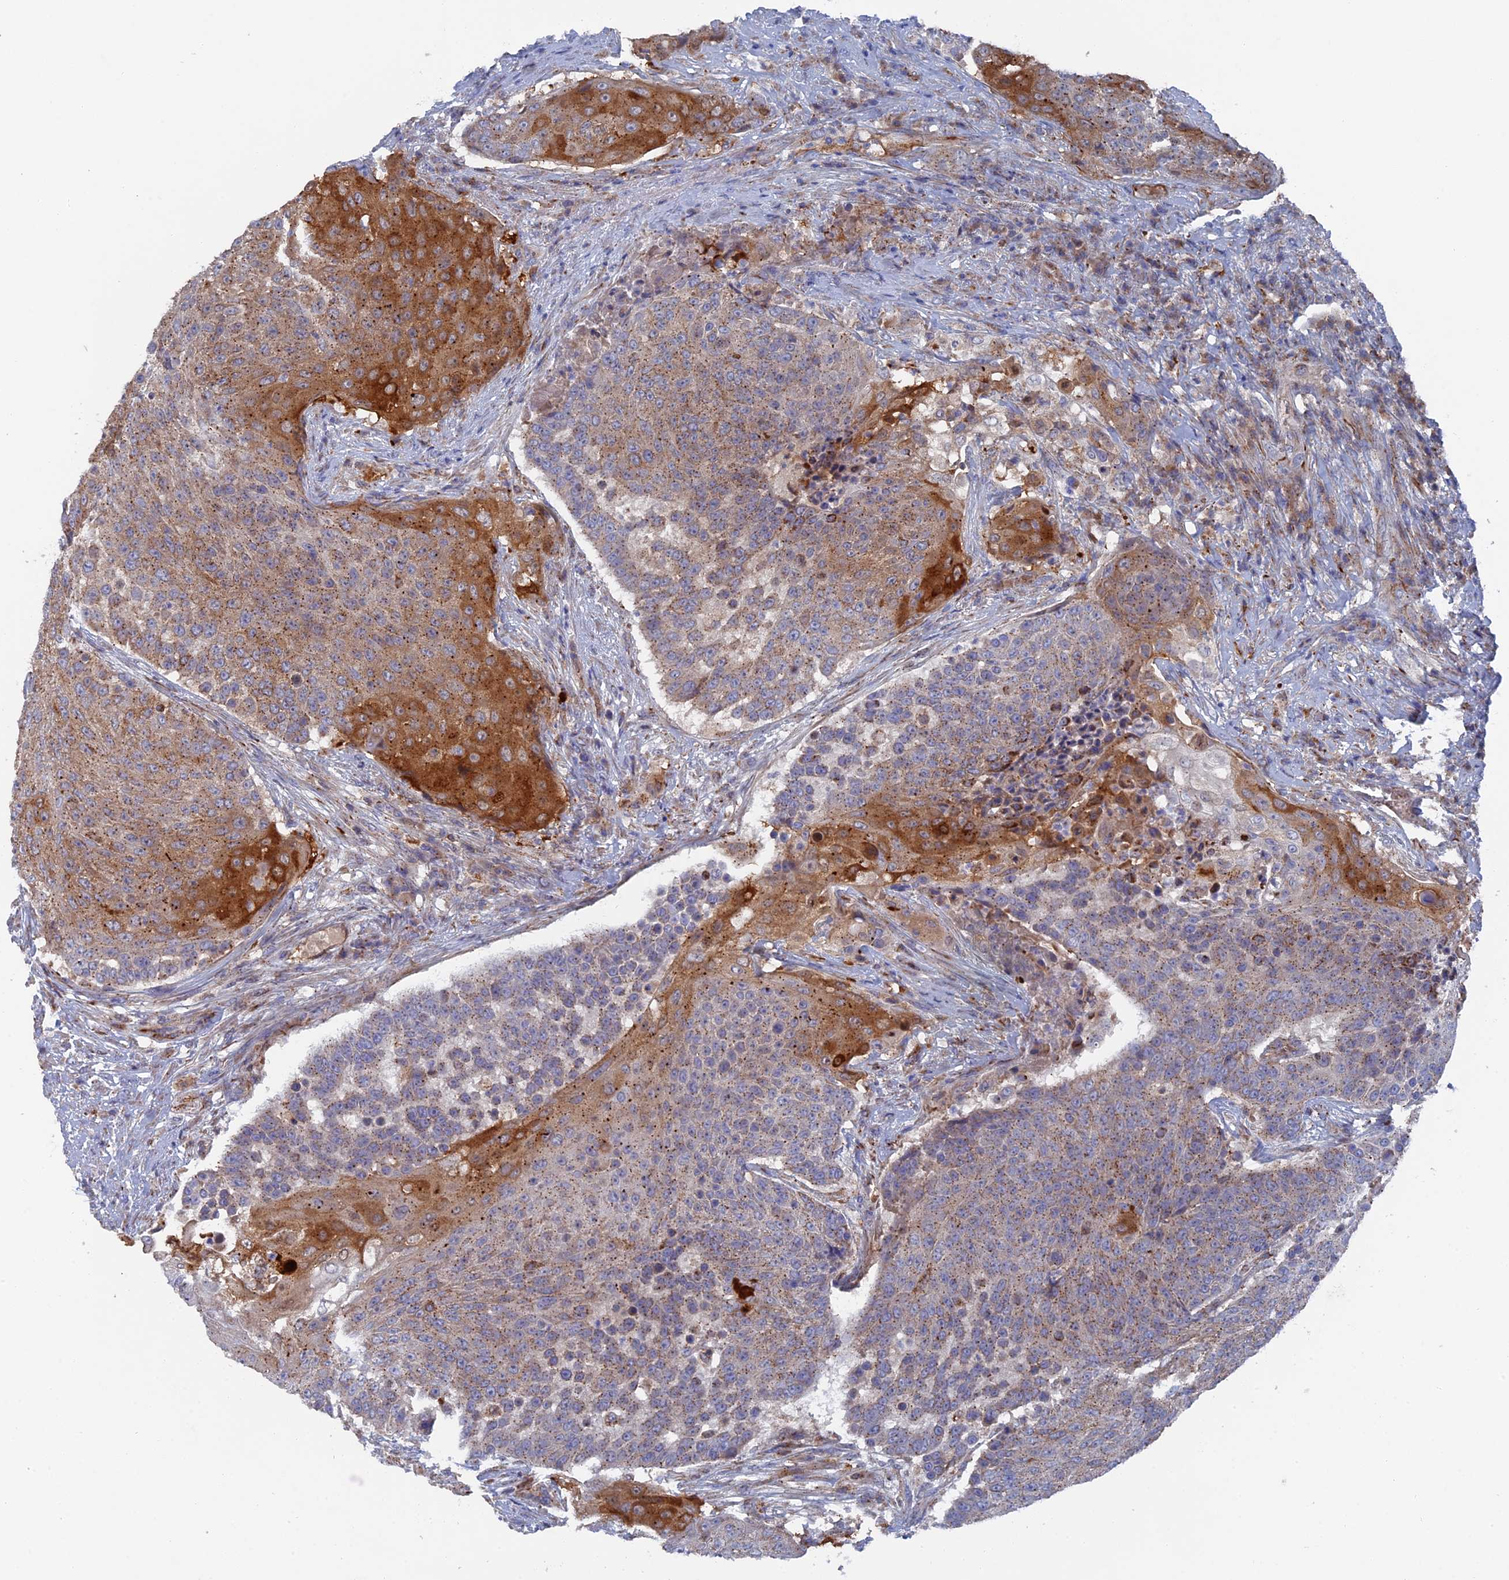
{"staining": {"intensity": "strong", "quantity": "25%-75%", "location": "cytoplasmic/membranous"}, "tissue": "urothelial cancer", "cell_type": "Tumor cells", "image_type": "cancer", "snomed": [{"axis": "morphology", "description": "Urothelial carcinoma, High grade"}, {"axis": "topography", "description": "Urinary bladder"}], "caption": "Urothelial cancer stained for a protein shows strong cytoplasmic/membranous positivity in tumor cells.", "gene": "SMG9", "patient": {"sex": "female", "age": 63}}